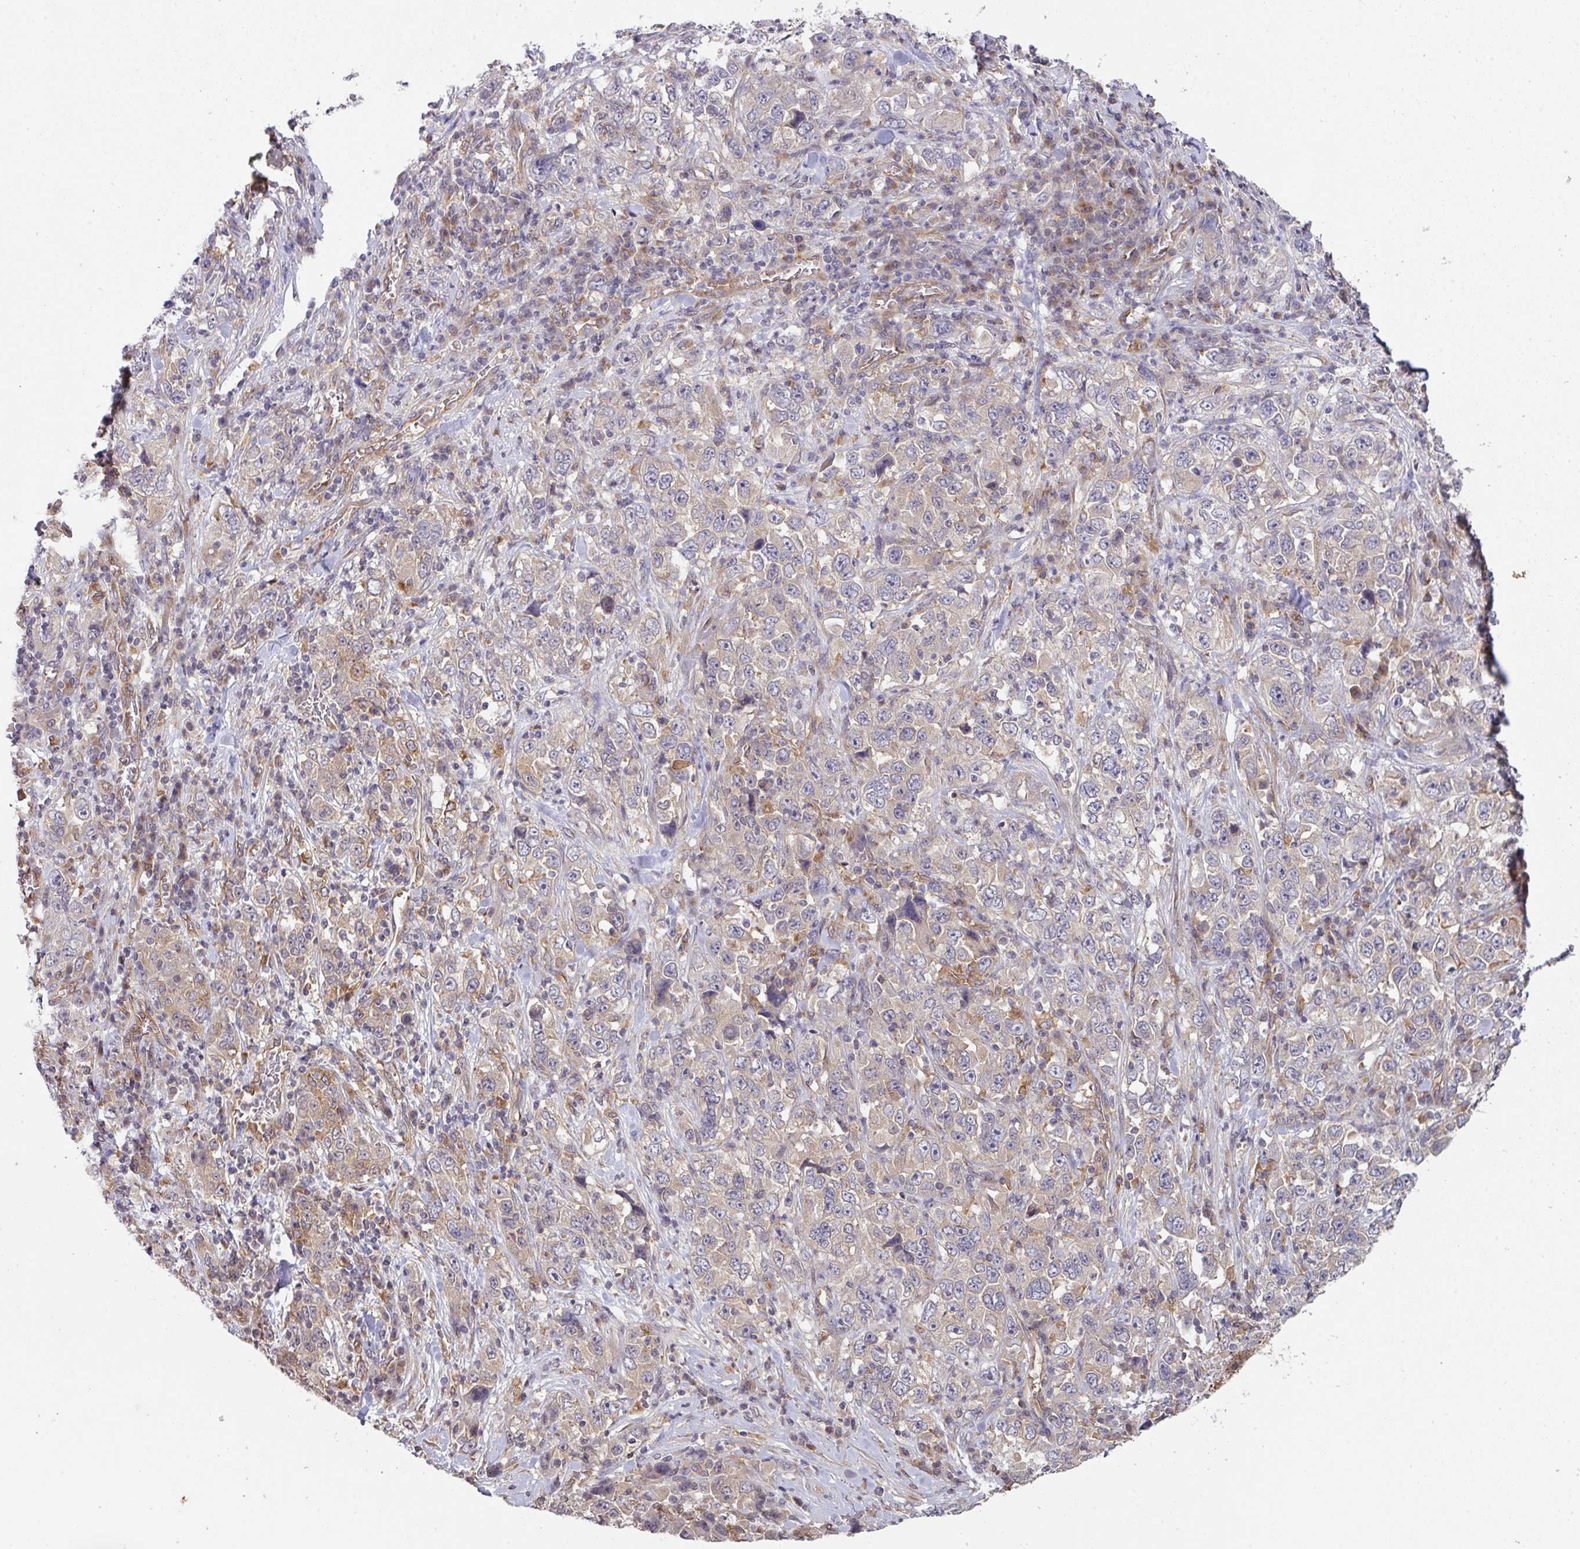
{"staining": {"intensity": "weak", "quantity": "<25%", "location": "cytoplasmic/membranous"}, "tissue": "stomach cancer", "cell_type": "Tumor cells", "image_type": "cancer", "snomed": [{"axis": "morphology", "description": "Normal tissue, NOS"}, {"axis": "morphology", "description": "Adenocarcinoma, NOS"}, {"axis": "topography", "description": "Stomach, upper"}, {"axis": "topography", "description": "Stomach"}], "caption": "Protein analysis of stomach adenocarcinoma demonstrates no significant staining in tumor cells.", "gene": "CYFIP2", "patient": {"sex": "male", "age": 59}}